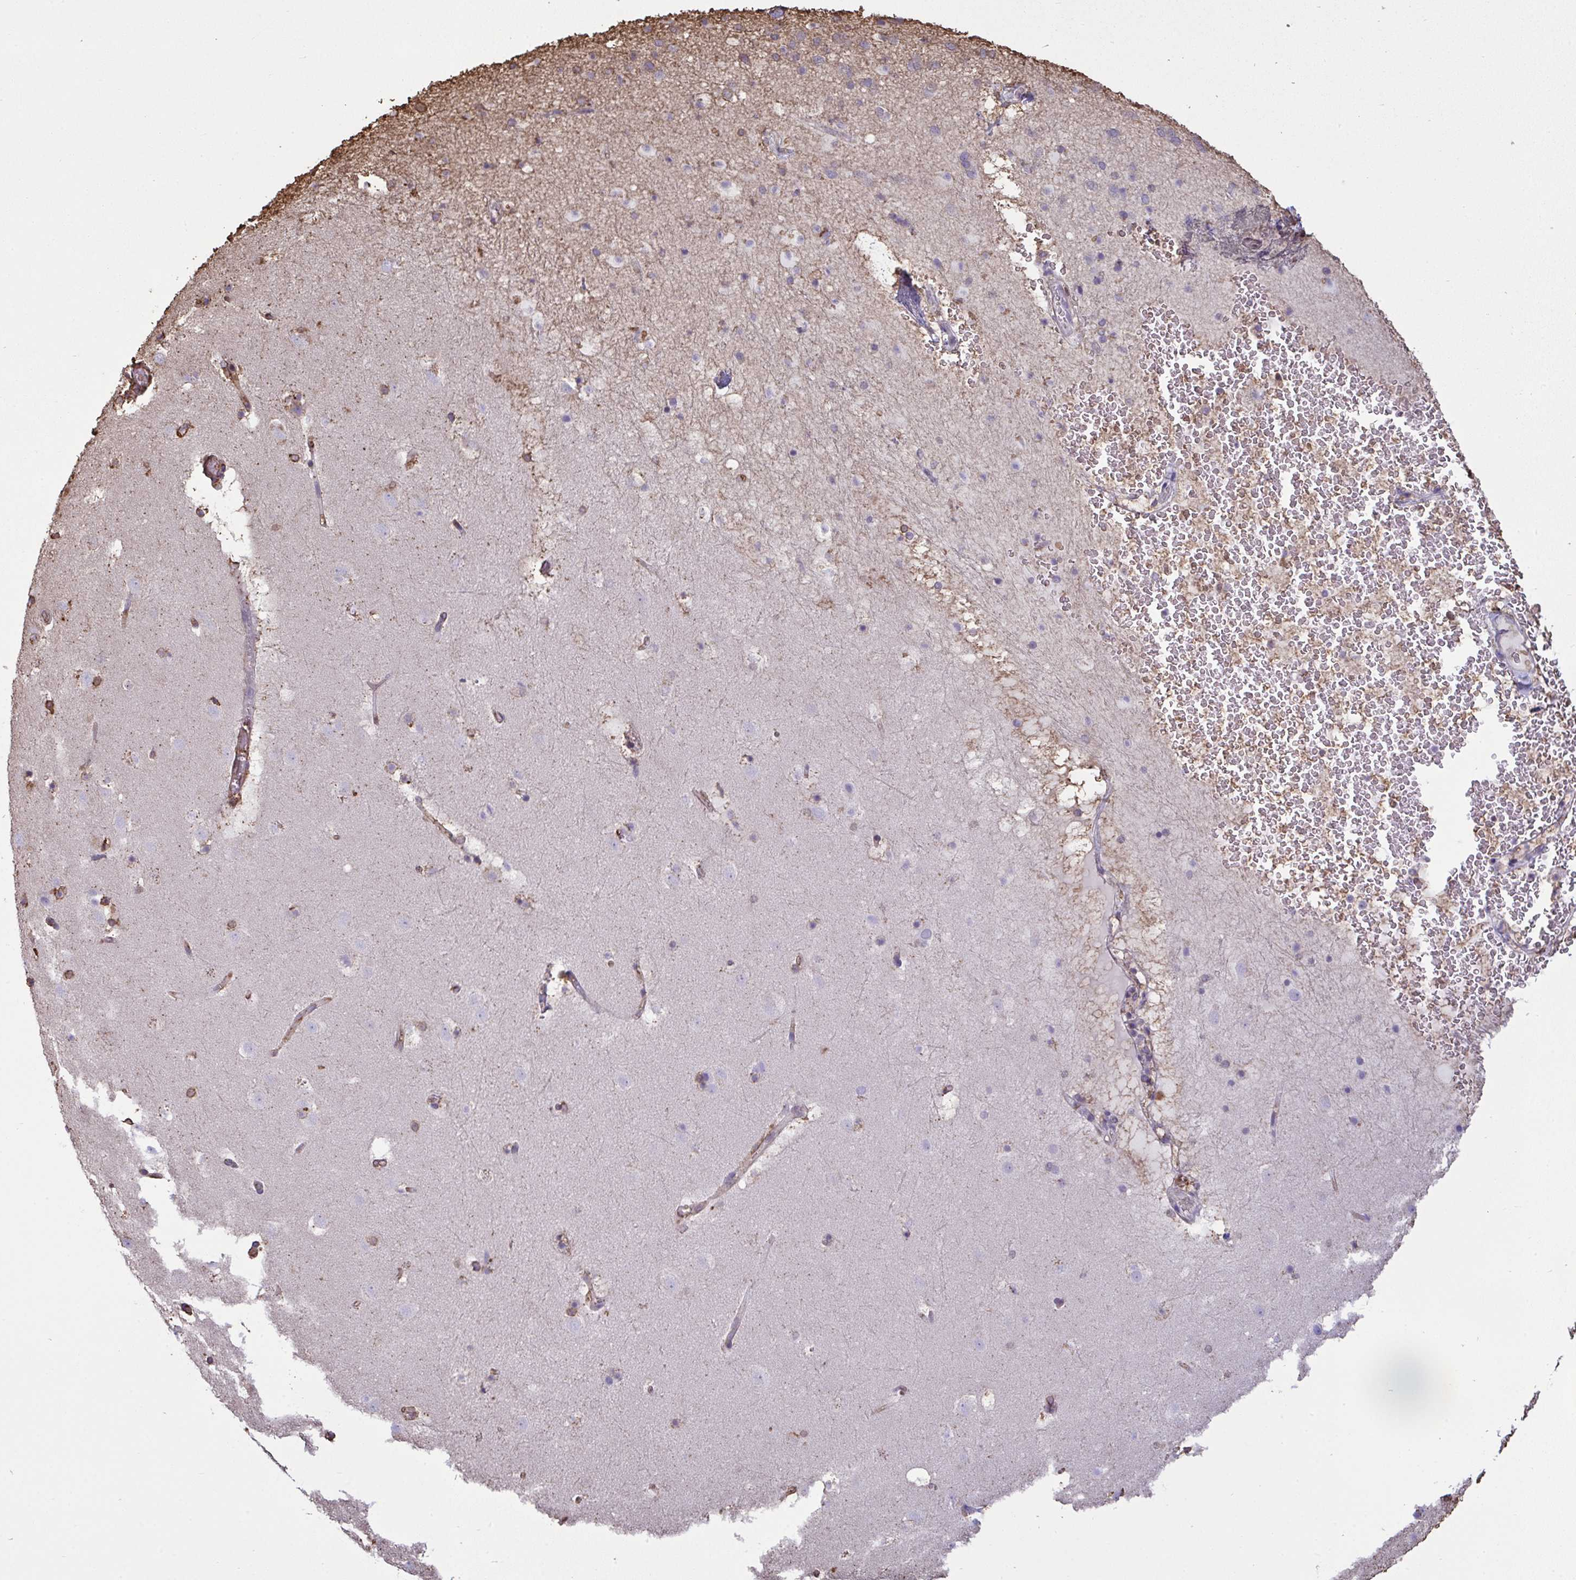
{"staining": {"intensity": "moderate", "quantity": "<25%", "location": "cytoplasmic/membranous"}, "tissue": "caudate", "cell_type": "Glial cells", "image_type": "normal", "snomed": [{"axis": "morphology", "description": "Normal tissue, NOS"}, {"axis": "topography", "description": "Lateral ventricle wall"}], "caption": "IHC (DAB (3,3'-diaminobenzidine)) staining of normal human caudate exhibits moderate cytoplasmic/membranous protein staining in about <25% of glial cells. The staining is performed using DAB brown chromogen to label protein expression. The nuclei are counter-stained blue using hematoxylin.", "gene": "ANXA5", "patient": {"sex": "male", "age": 37}}